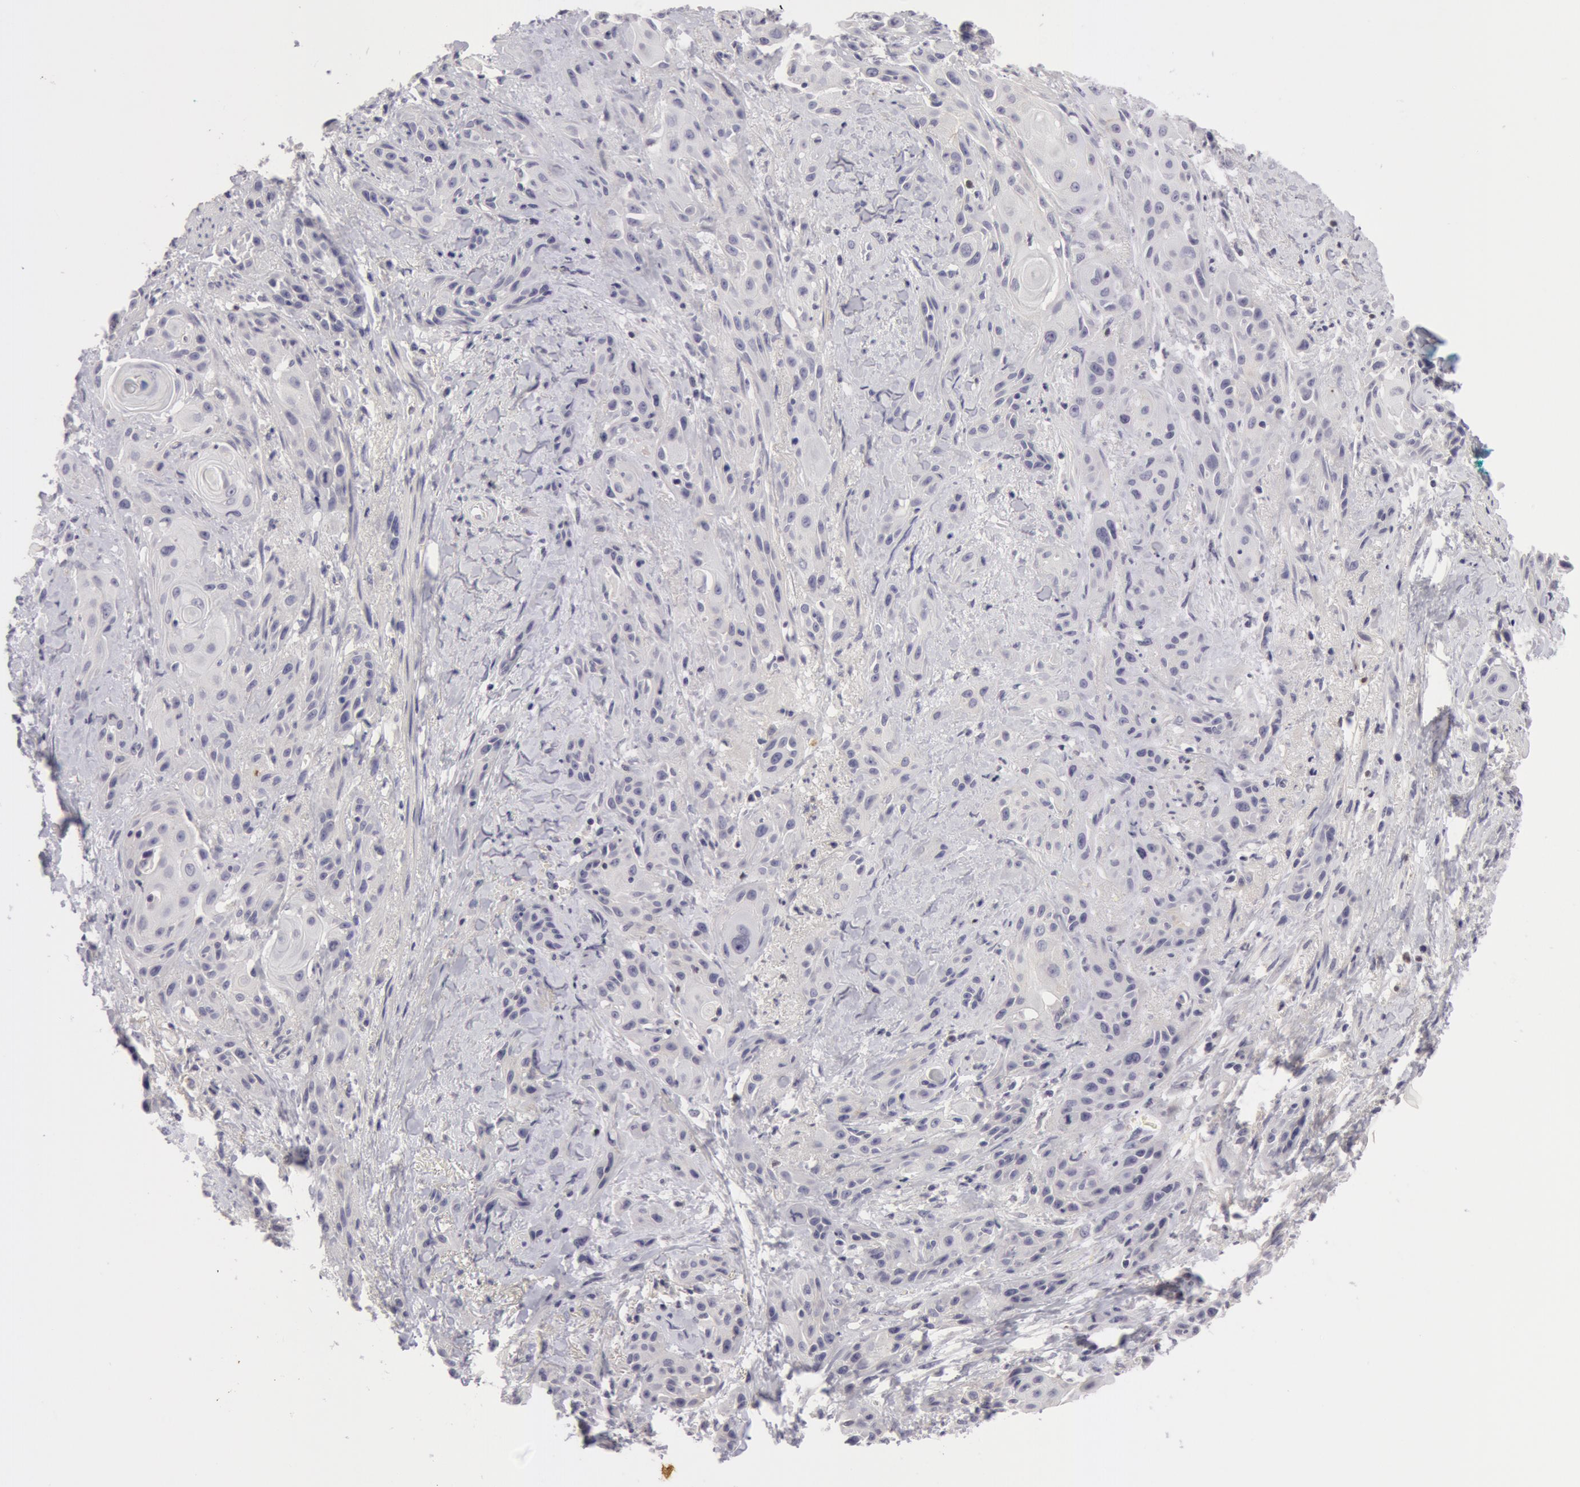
{"staining": {"intensity": "negative", "quantity": "none", "location": "none"}, "tissue": "skin cancer", "cell_type": "Tumor cells", "image_type": "cancer", "snomed": [{"axis": "morphology", "description": "Squamous cell carcinoma, NOS"}, {"axis": "topography", "description": "Skin"}, {"axis": "topography", "description": "Anal"}], "caption": "Histopathology image shows no significant protein positivity in tumor cells of skin squamous cell carcinoma.", "gene": "NLGN4X", "patient": {"sex": "male", "age": 64}}